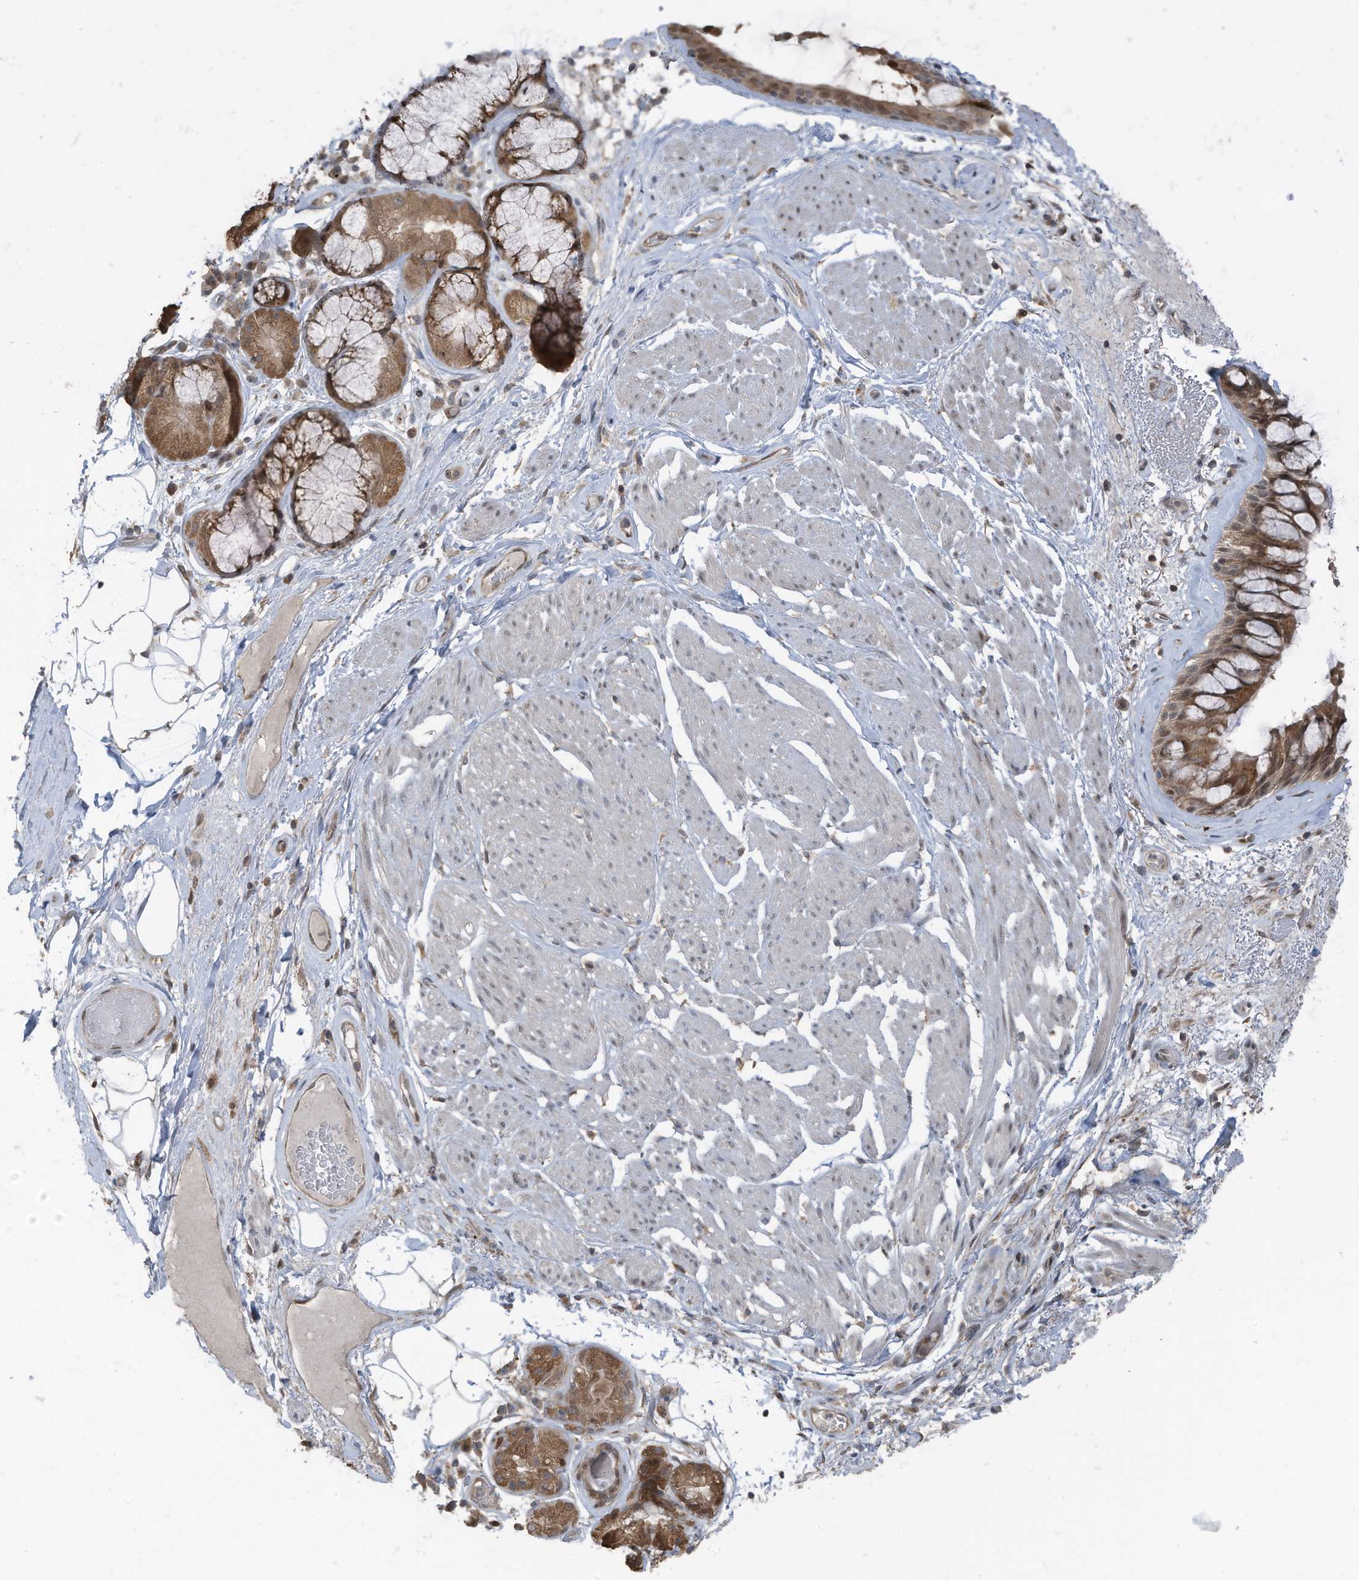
{"staining": {"intensity": "weak", "quantity": ">75%", "location": "cytoplasmic/membranous,nuclear"}, "tissue": "adipose tissue", "cell_type": "Adipocytes", "image_type": "normal", "snomed": [{"axis": "morphology", "description": "Normal tissue, NOS"}, {"axis": "topography", "description": "Bronchus"}], "caption": "This photomicrograph reveals immunohistochemistry staining of benign human adipose tissue, with low weak cytoplasmic/membranous,nuclear positivity in about >75% of adipocytes.", "gene": "TXNDC9", "patient": {"sex": "male", "age": 66}}